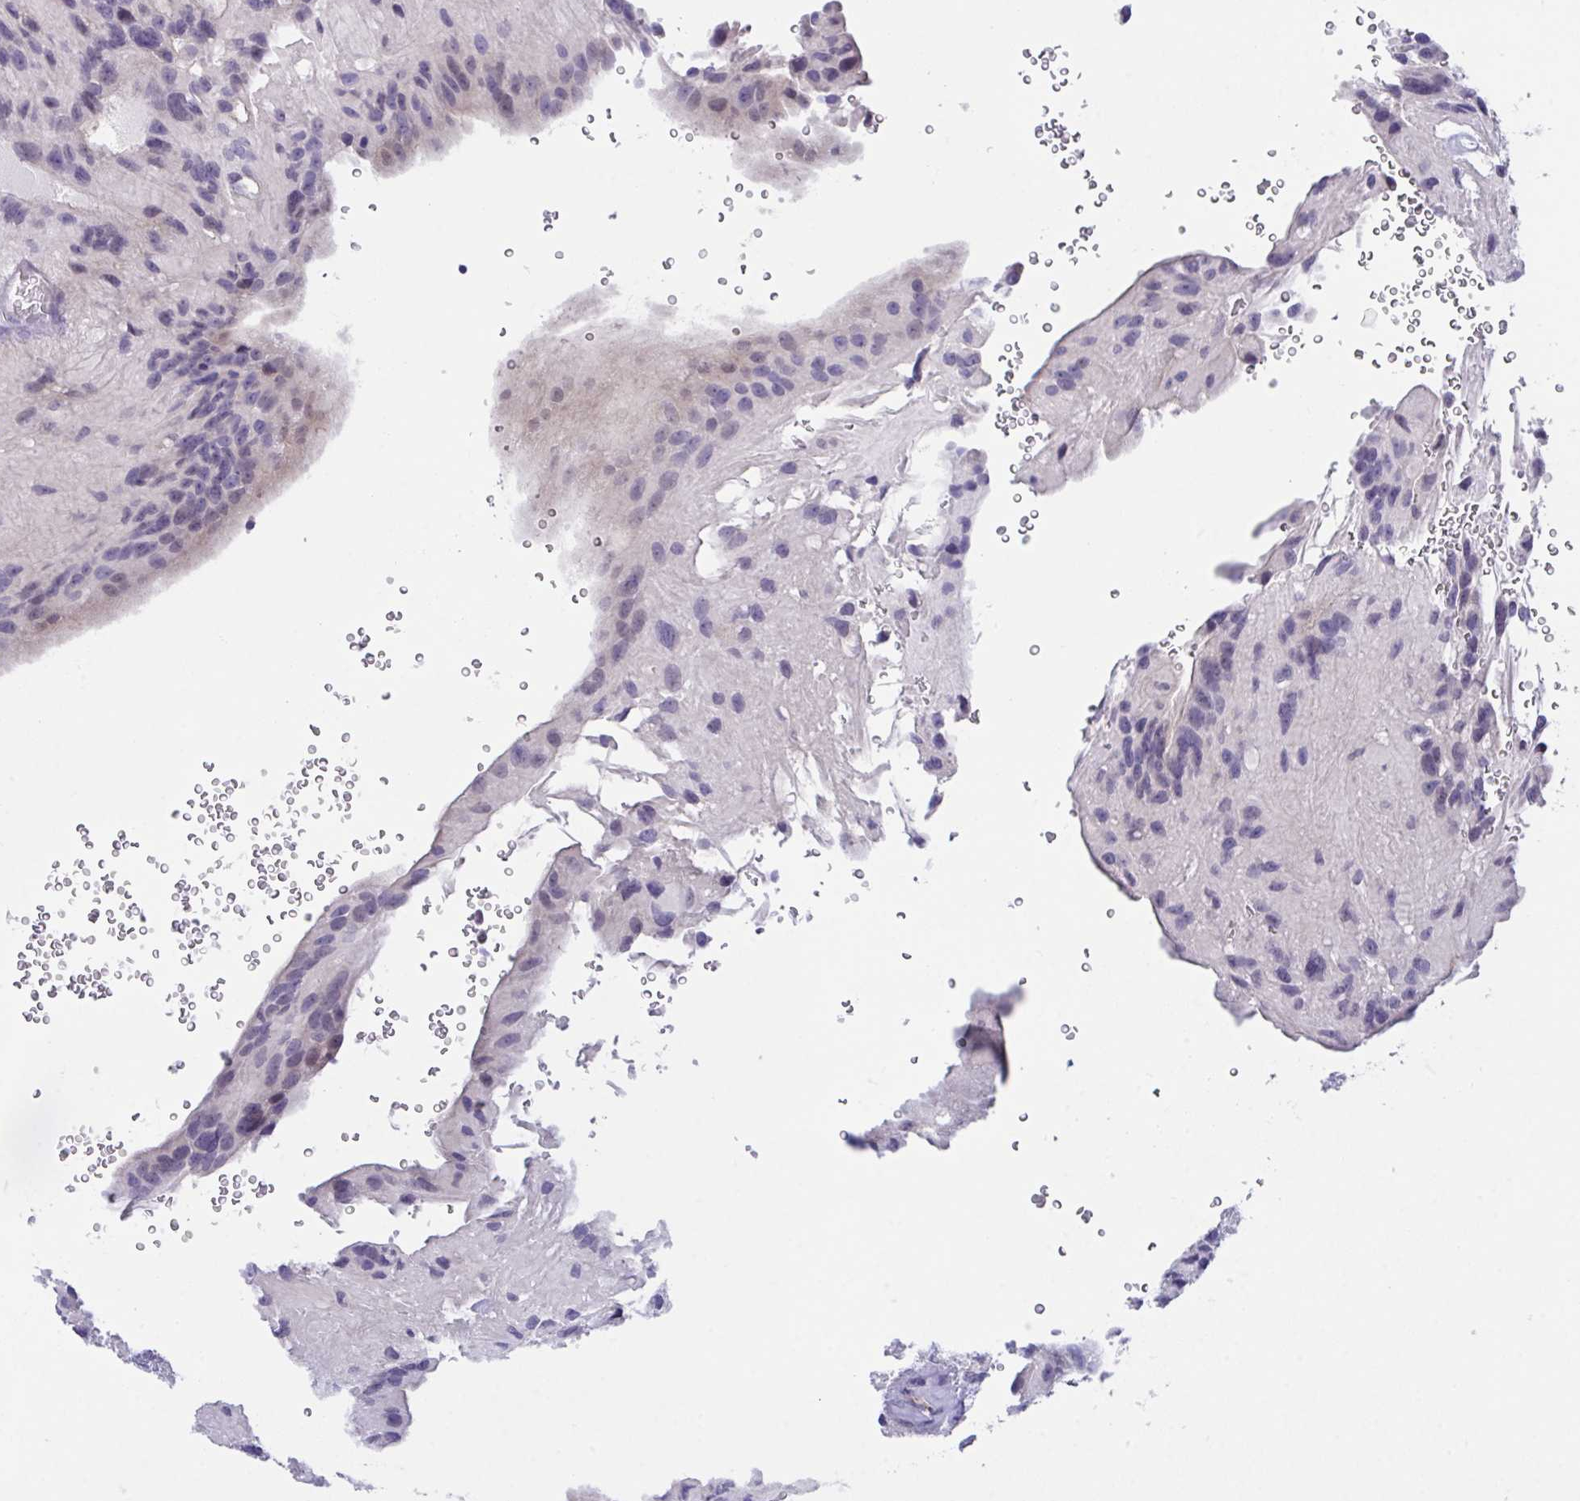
{"staining": {"intensity": "negative", "quantity": "none", "location": "none"}, "tissue": "glioma", "cell_type": "Tumor cells", "image_type": "cancer", "snomed": [{"axis": "morphology", "description": "Glioma, malignant, Low grade"}, {"axis": "topography", "description": "Brain"}], "caption": "There is no significant positivity in tumor cells of malignant glioma (low-grade).", "gene": "RHOXF1", "patient": {"sex": "male", "age": 31}}